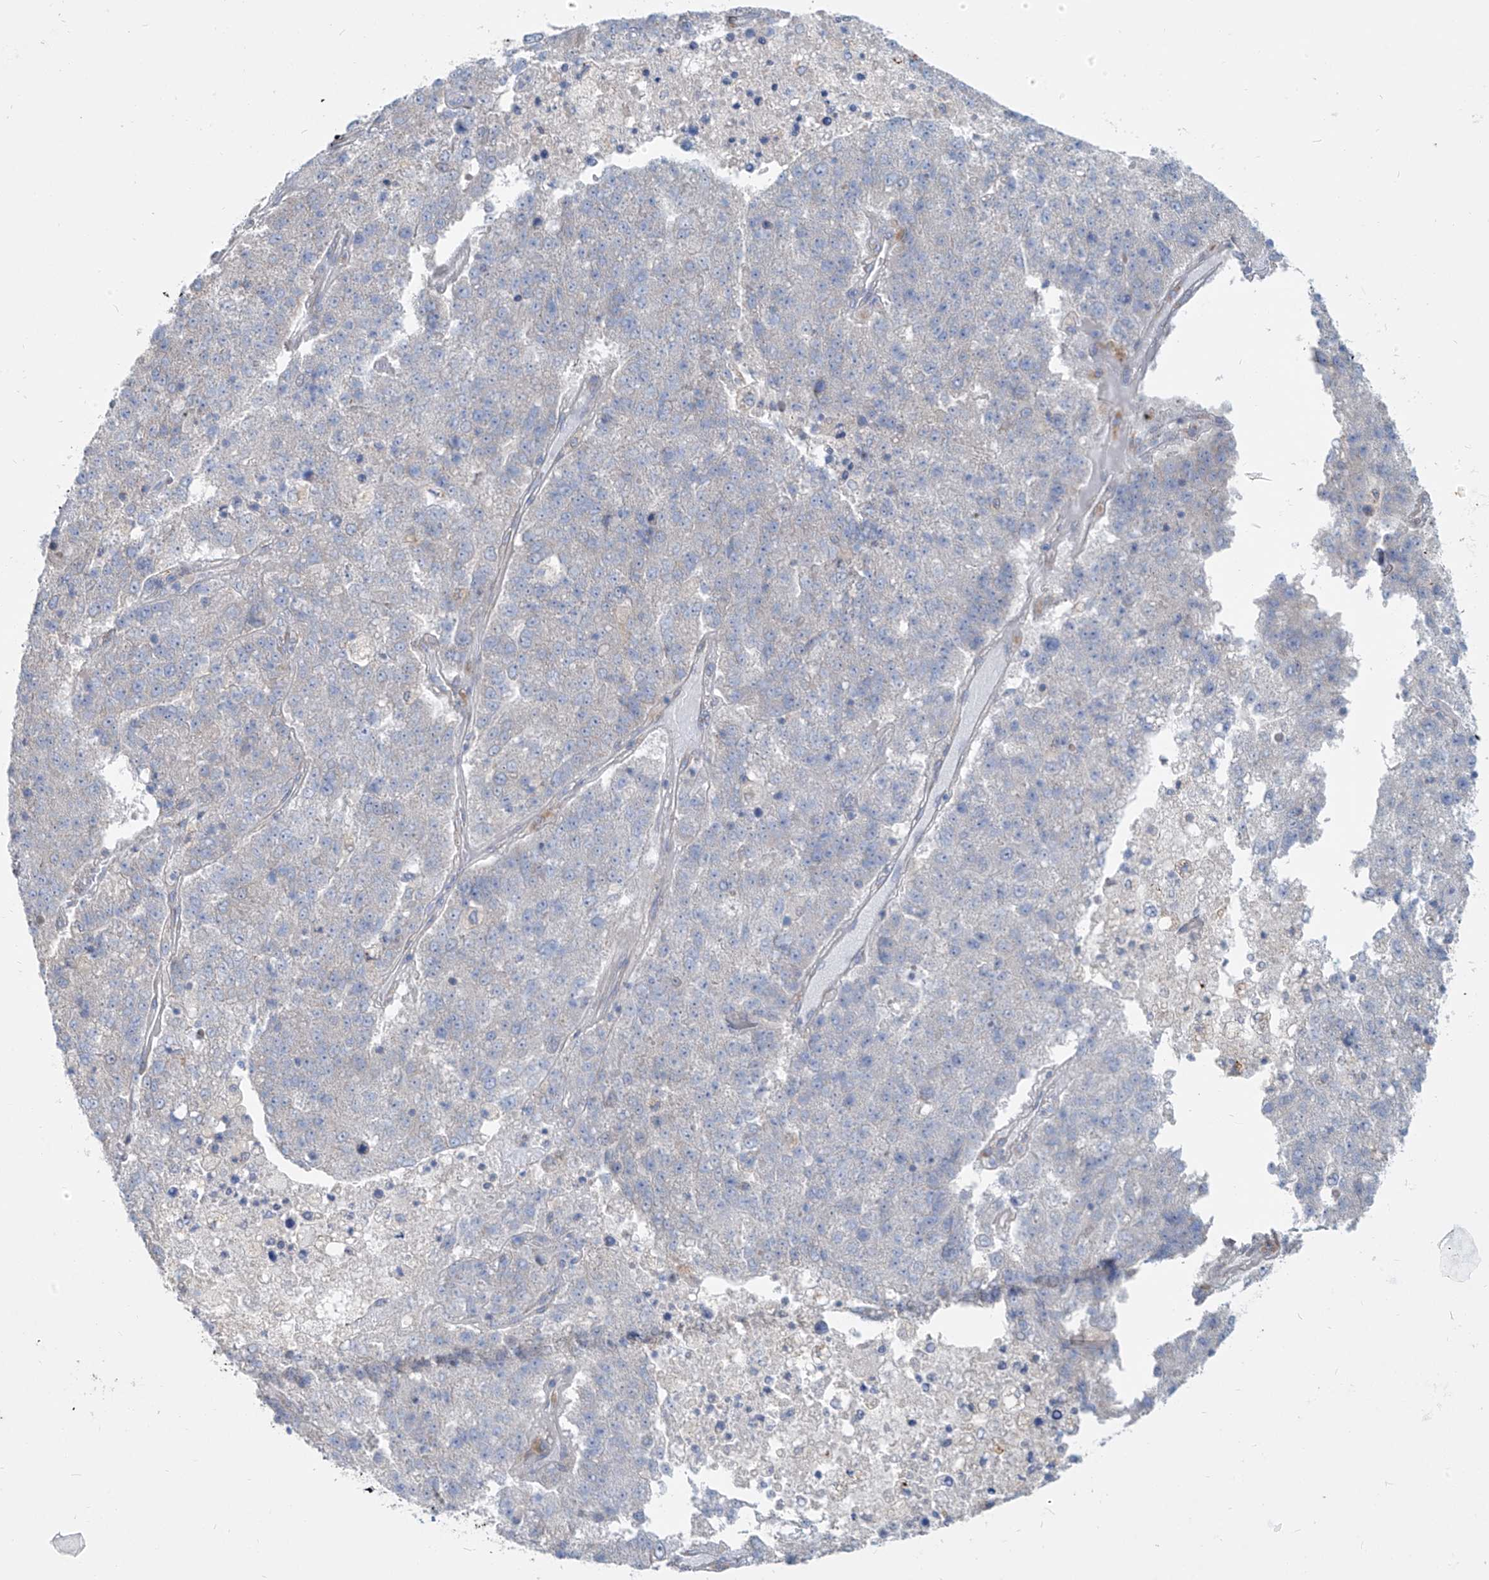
{"staining": {"intensity": "negative", "quantity": "none", "location": "none"}, "tissue": "pancreatic cancer", "cell_type": "Tumor cells", "image_type": "cancer", "snomed": [{"axis": "morphology", "description": "Adenocarcinoma, NOS"}, {"axis": "topography", "description": "Pancreas"}], "caption": "Histopathology image shows no significant protein staining in tumor cells of pancreatic cancer (adenocarcinoma).", "gene": "KRTAP25-1", "patient": {"sex": "female", "age": 61}}